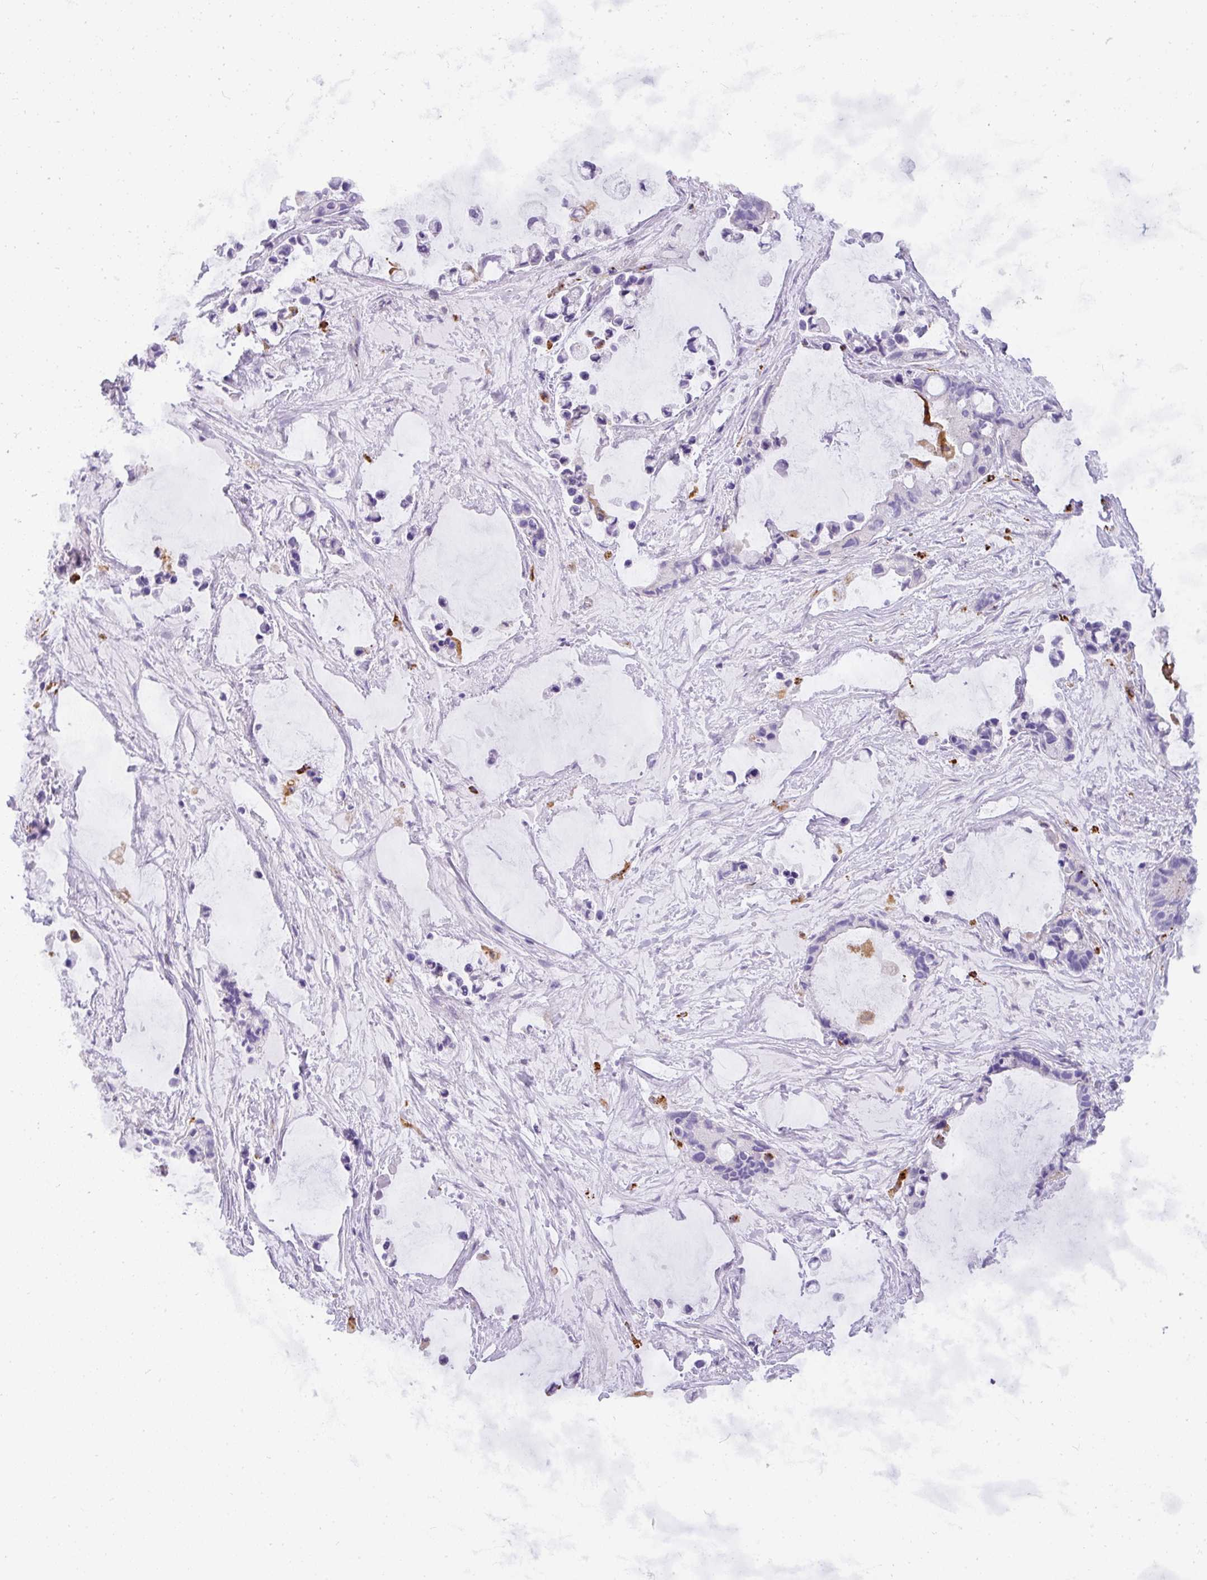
{"staining": {"intensity": "negative", "quantity": "none", "location": "none"}, "tissue": "ovarian cancer", "cell_type": "Tumor cells", "image_type": "cancer", "snomed": [{"axis": "morphology", "description": "Cystadenocarcinoma, mucinous, NOS"}, {"axis": "topography", "description": "Ovary"}], "caption": "The IHC photomicrograph has no significant positivity in tumor cells of ovarian cancer (mucinous cystadenocarcinoma) tissue. The staining was performed using DAB (3,3'-diaminobenzidine) to visualize the protein expression in brown, while the nuclei were stained in blue with hematoxylin (Magnification: 20x).", "gene": "MMACHC", "patient": {"sex": "female", "age": 63}}